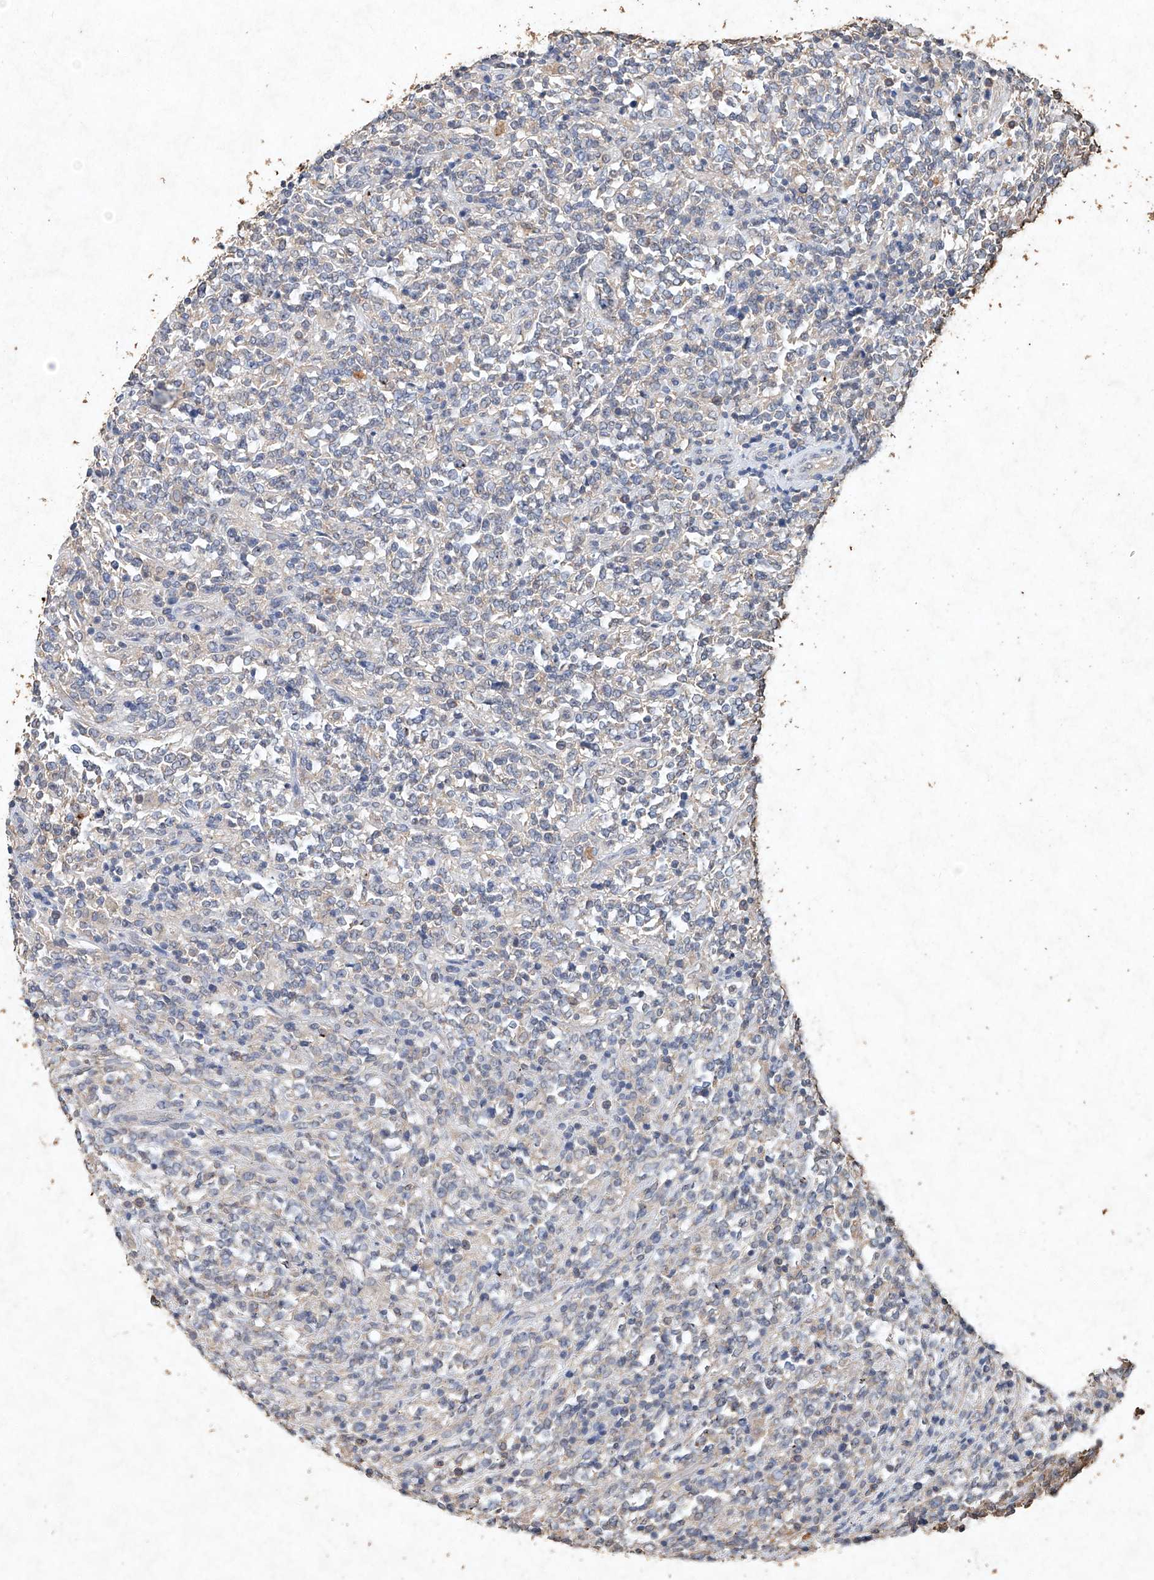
{"staining": {"intensity": "negative", "quantity": "none", "location": "none"}, "tissue": "lymphoma", "cell_type": "Tumor cells", "image_type": "cancer", "snomed": [{"axis": "morphology", "description": "Malignant lymphoma, non-Hodgkin's type, High grade"}, {"axis": "topography", "description": "Soft tissue"}], "caption": "IHC micrograph of human malignant lymphoma, non-Hodgkin's type (high-grade) stained for a protein (brown), which shows no expression in tumor cells. (Brightfield microscopy of DAB IHC at high magnification).", "gene": "STK3", "patient": {"sex": "male", "age": 18}}